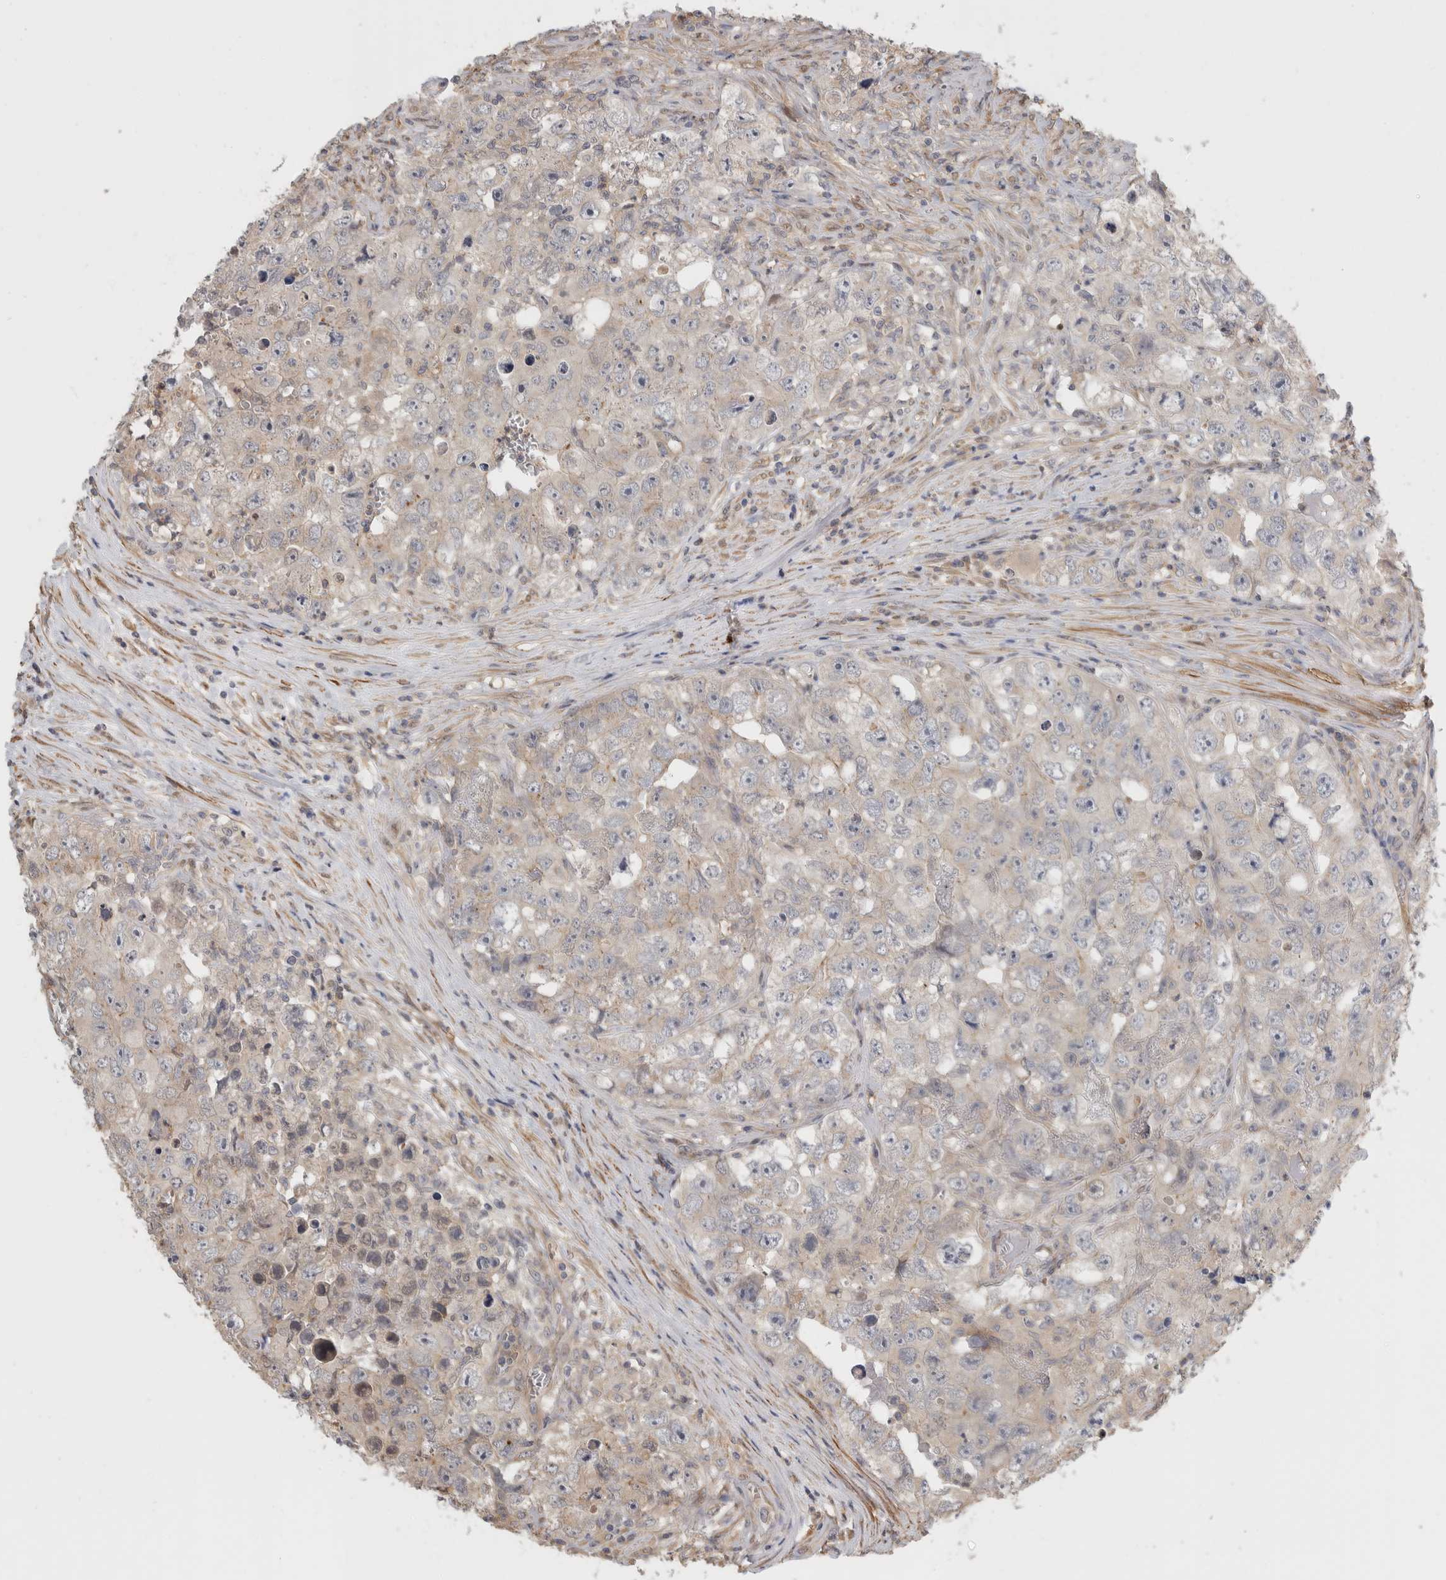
{"staining": {"intensity": "weak", "quantity": "25%-75%", "location": "cytoplasmic/membranous"}, "tissue": "testis cancer", "cell_type": "Tumor cells", "image_type": "cancer", "snomed": [{"axis": "morphology", "description": "Seminoma, NOS"}, {"axis": "morphology", "description": "Carcinoma, Embryonal, NOS"}, {"axis": "topography", "description": "Testis"}], "caption": "About 25%-75% of tumor cells in human testis embryonal carcinoma show weak cytoplasmic/membranous protein positivity as visualized by brown immunohistochemical staining.", "gene": "PGM1", "patient": {"sex": "male", "age": 43}}